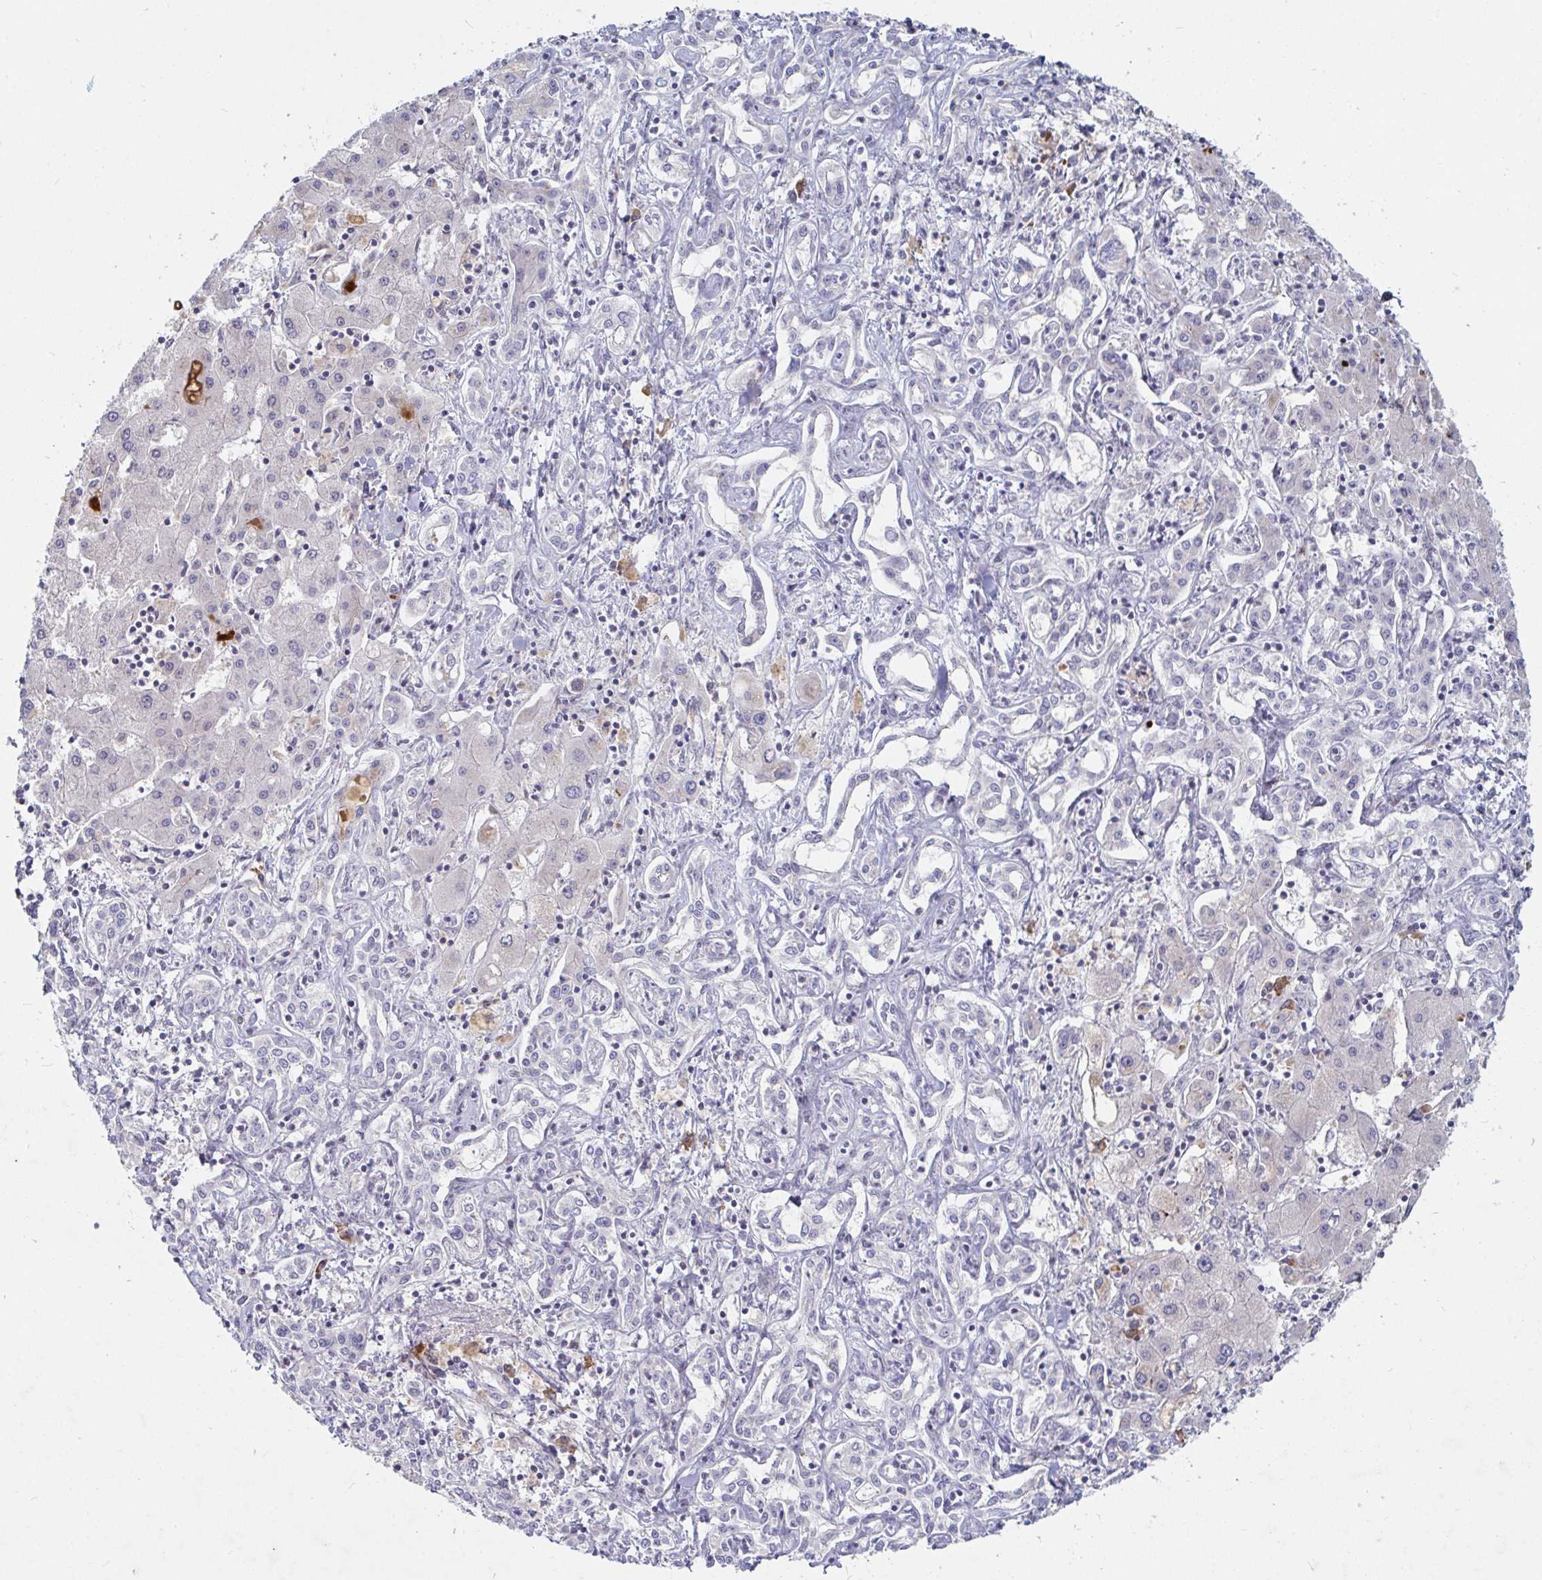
{"staining": {"intensity": "negative", "quantity": "none", "location": "none"}, "tissue": "liver cancer", "cell_type": "Tumor cells", "image_type": "cancer", "snomed": [{"axis": "morphology", "description": "Cholangiocarcinoma"}, {"axis": "topography", "description": "Liver"}], "caption": "Immunohistochemical staining of human liver cancer (cholangiocarcinoma) reveals no significant staining in tumor cells.", "gene": "SSH2", "patient": {"sex": "female", "age": 64}}